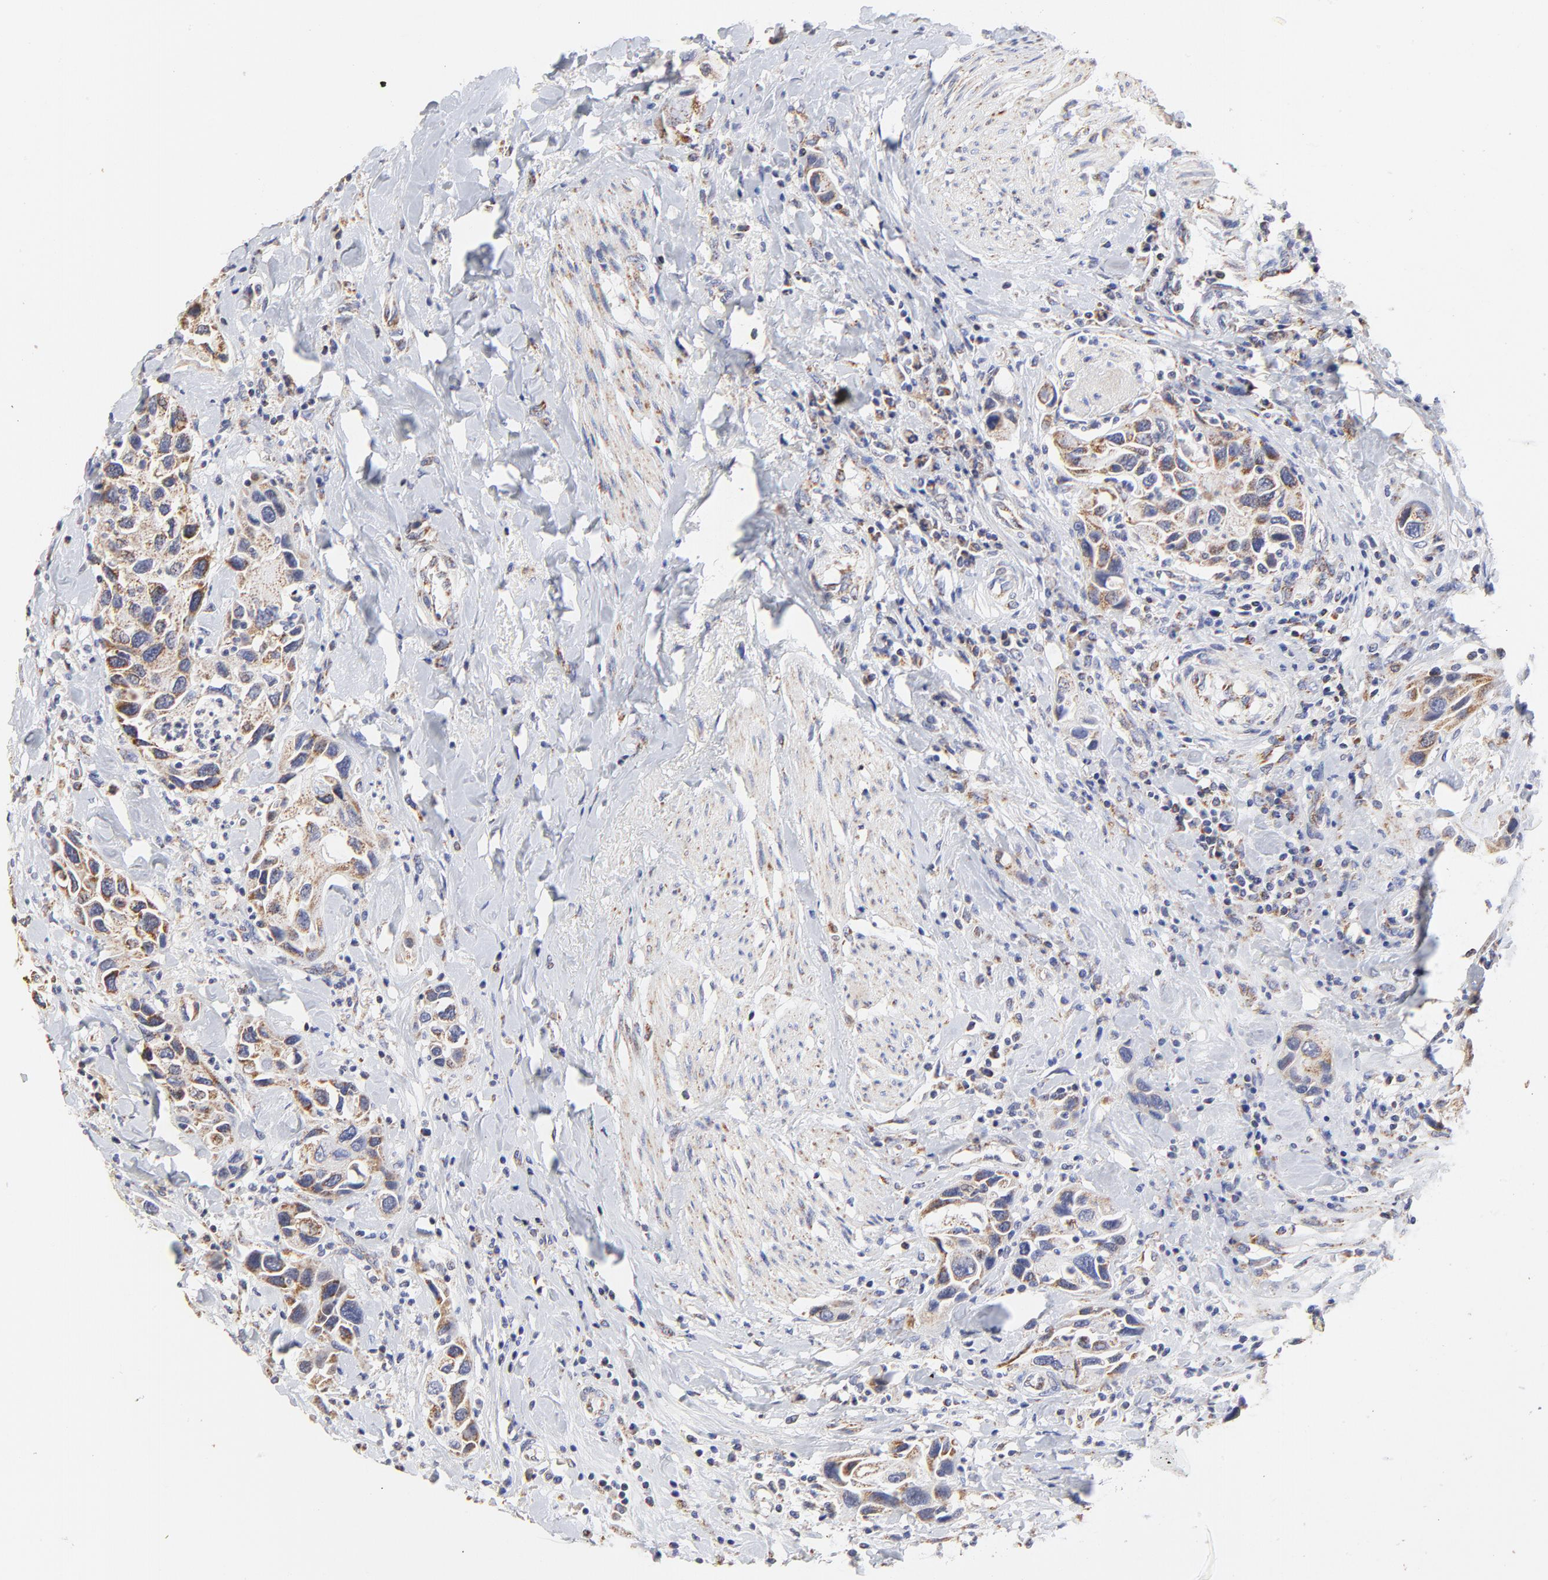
{"staining": {"intensity": "moderate", "quantity": ">75%", "location": "cytoplasmic/membranous"}, "tissue": "urothelial cancer", "cell_type": "Tumor cells", "image_type": "cancer", "snomed": [{"axis": "morphology", "description": "Urothelial carcinoma, High grade"}, {"axis": "topography", "description": "Urinary bladder"}], "caption": "A medium amount of moderate cytoplasmic/membranous expression is appreciated in about >75% of tumor cells in high-grade urothelial carcinoma tissue. (DAB IHC with brightfield microscopy, high magnification).", "gene": "SSBP1", "patient": {"sex": "male", "age": 66}}